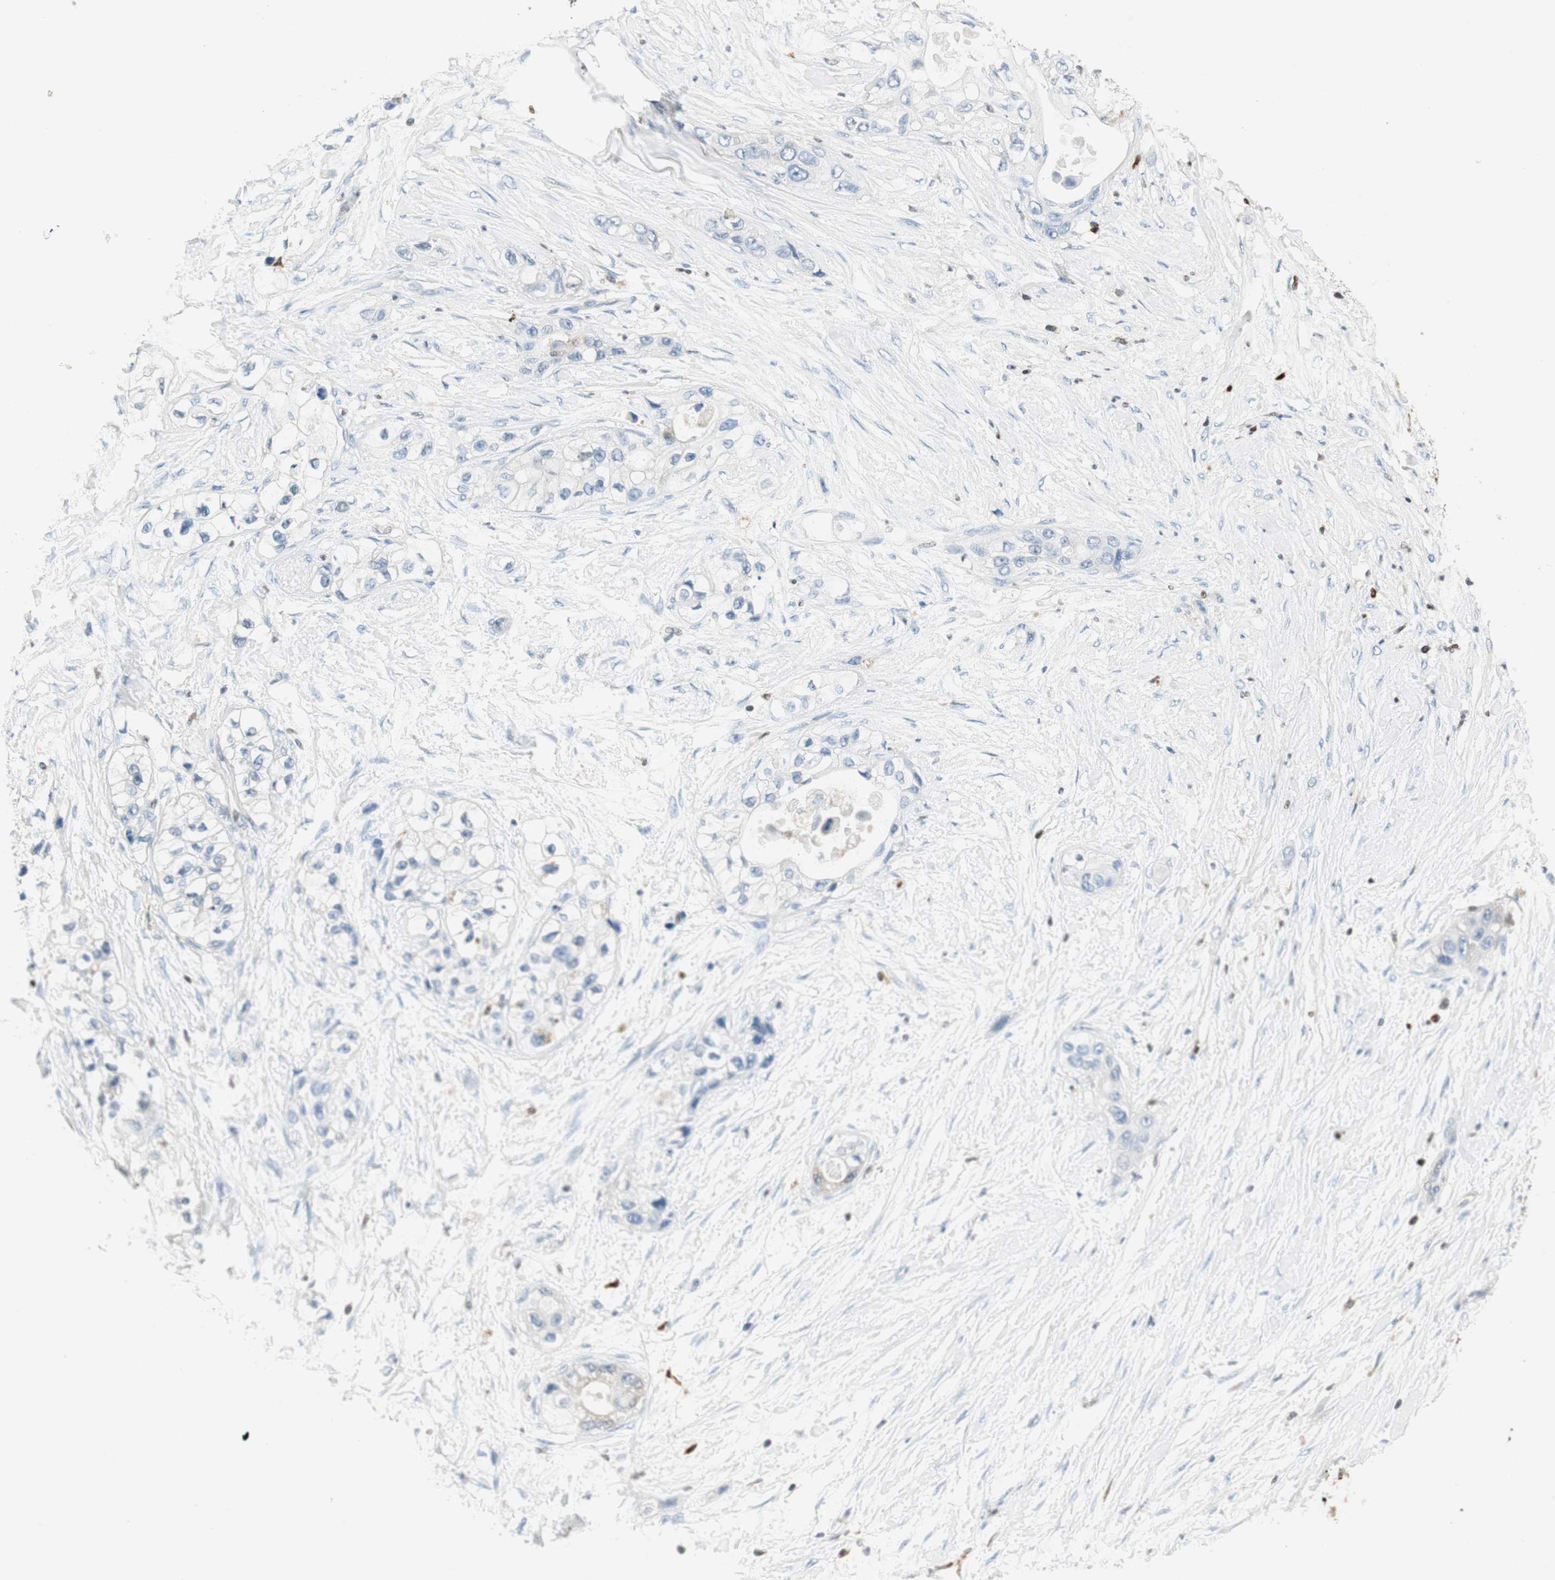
{"staining": {"intensity": "negative", "quantity": "none", "location": "none"}, "tissue": "pancreatic cancer", "cell_type": "Tumor cells", "image_type": "cancer", "snomed": [{"axis": "morphology", "description": "Adenocarcinoma, NOS"}, {"axis": "topography", "description": "Pancreas"}], "caption": "This image is of adenocarcinoma (pancreatic) stained with immunohistochemistry to label a protein in brown with the nuclei are counter-stained blue. There is no positivity in tumor cells.", "gene": "COTL1", "patient": {"sex": "female", "age": 70}}